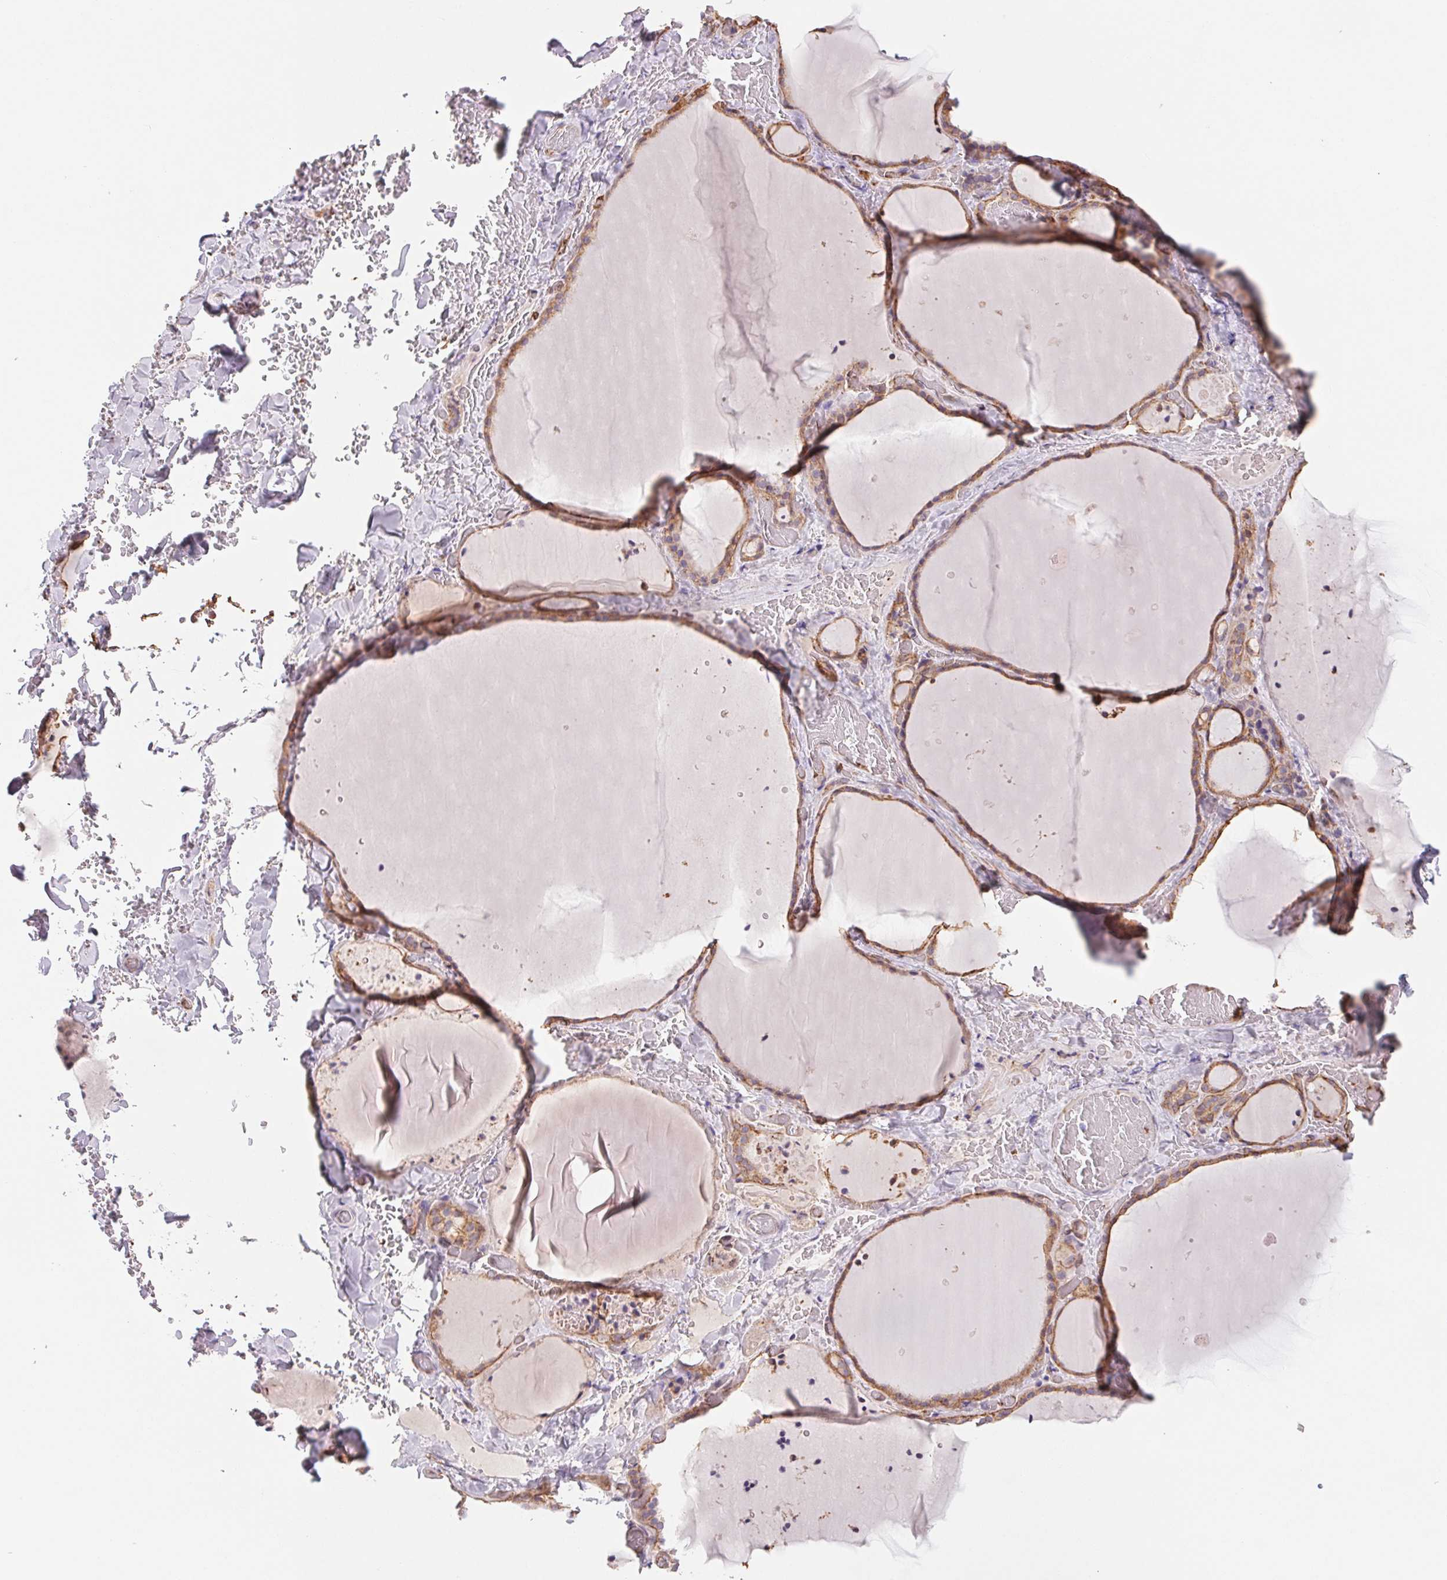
{"staining": {"intensity": "weak", "quantity": ">75%", "location": "cytoplasmic/membranous"}, "tissue": "thyroid gland", "cell_type": "Glandular cells", "image_type": "normal", "snomed": [{"axis": "morphology", "description": "Normal tissue, NOS"}, {"axis": "topography", "description": "Thyroid gland"}], "caption": "This photomicrograph demonstrates IHC staining of benign human thyroid gland, with low weak cytoplasmic/membranous expression in approximately >75% of glandular cells.", "gene": "ANKRD13B", "patient": {"sex": "female", "age": 36}}